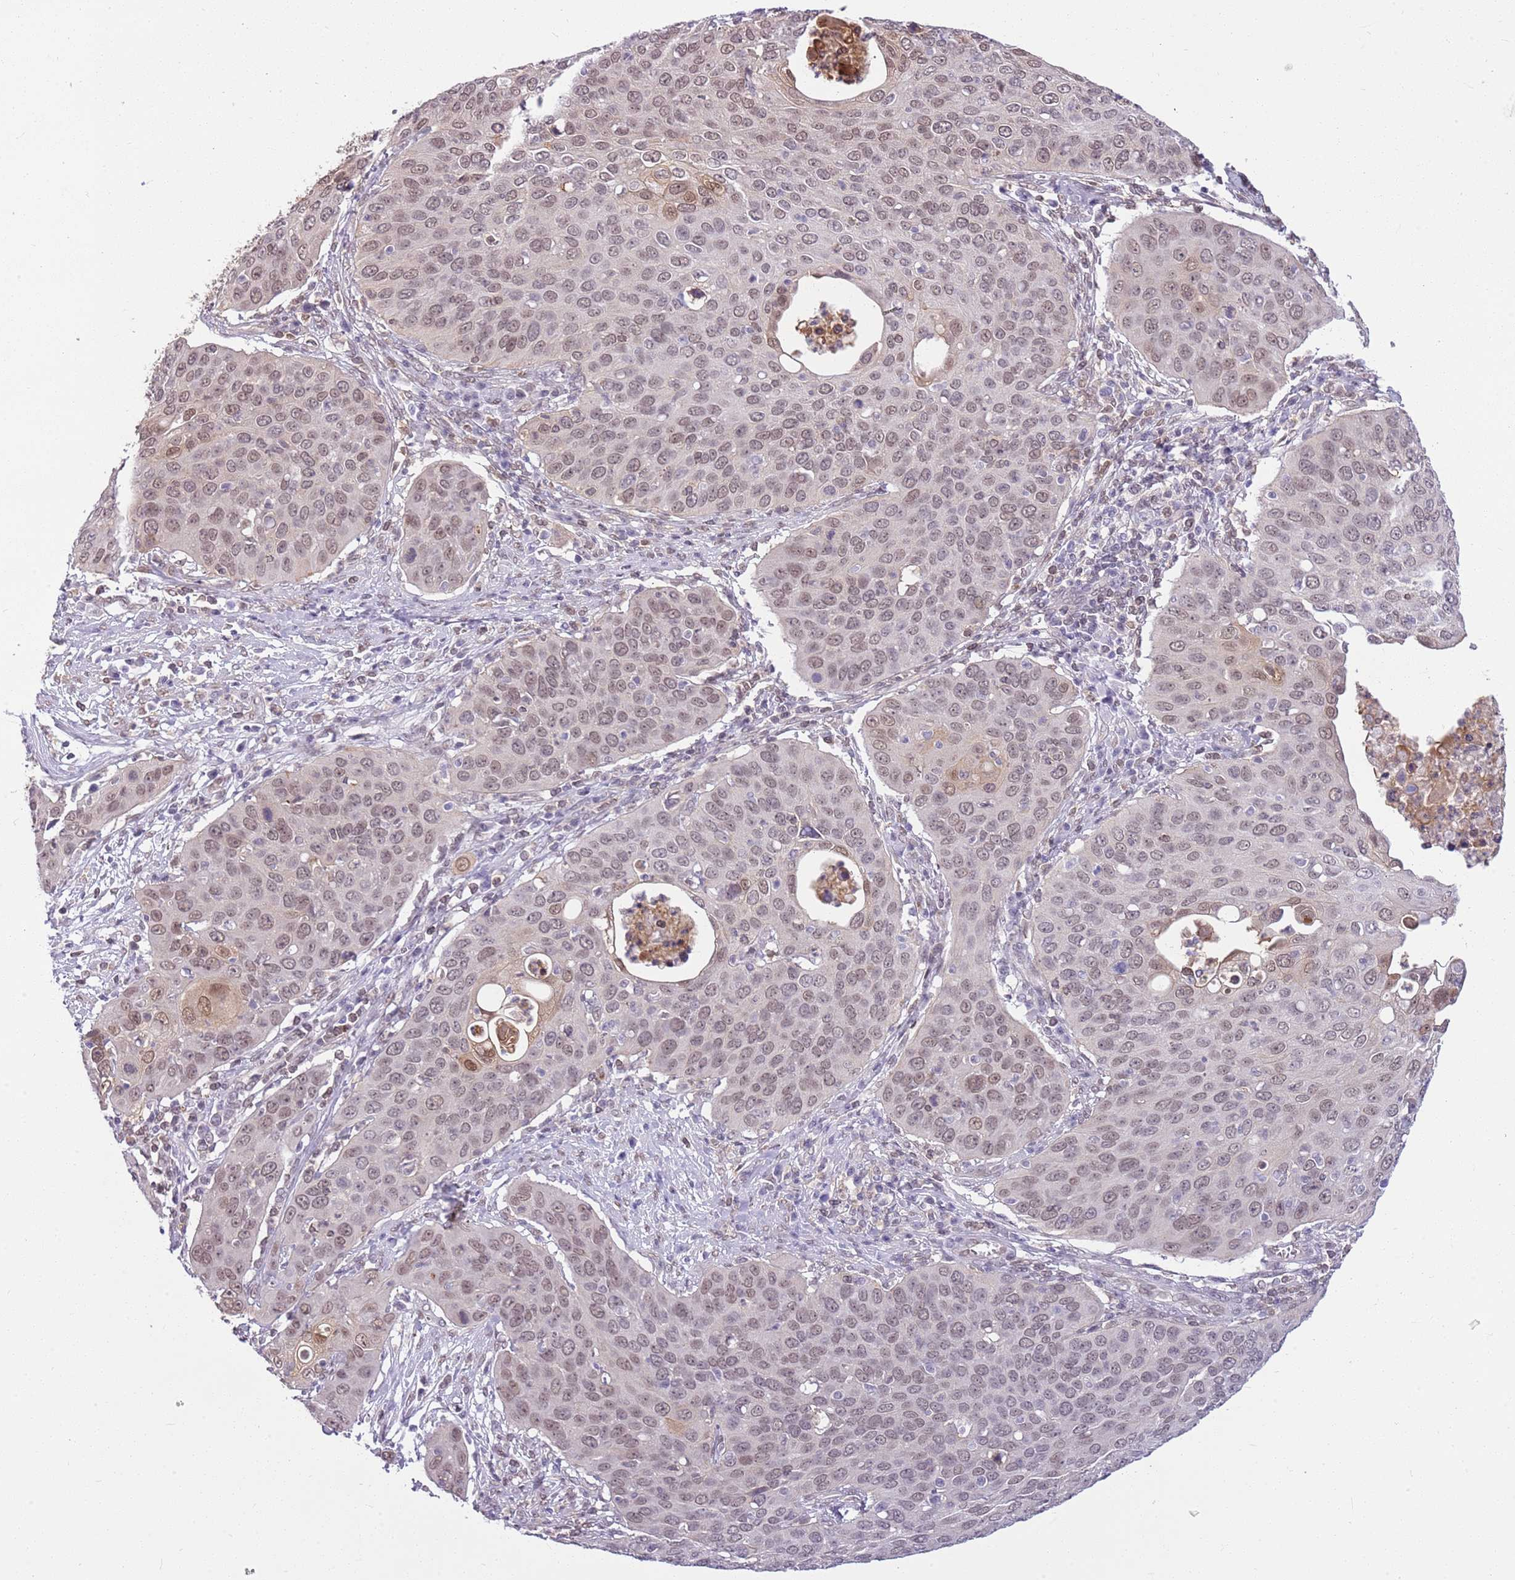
{"staining": {"intensity": "moderate", "quantity": ">75%", "location": "nuclear"}, "tissue": "cervical cancer", "cell_type": "Tumor cells", "image_type": "cancer", "snomed": [{"axis": "morphology", "description": "Squamous cell carcinoma, NOS"}, {"axis": "topography", "description": "Cervix"}], "caption": "Immunohistochemical staining of squamous cell carcinoma (cervical) shows medium levels of moderate nuclear protein positivity in about >75% of tumor cells.", "gene": "DHX32", "patient": {"sex": "female", "age": 36}}